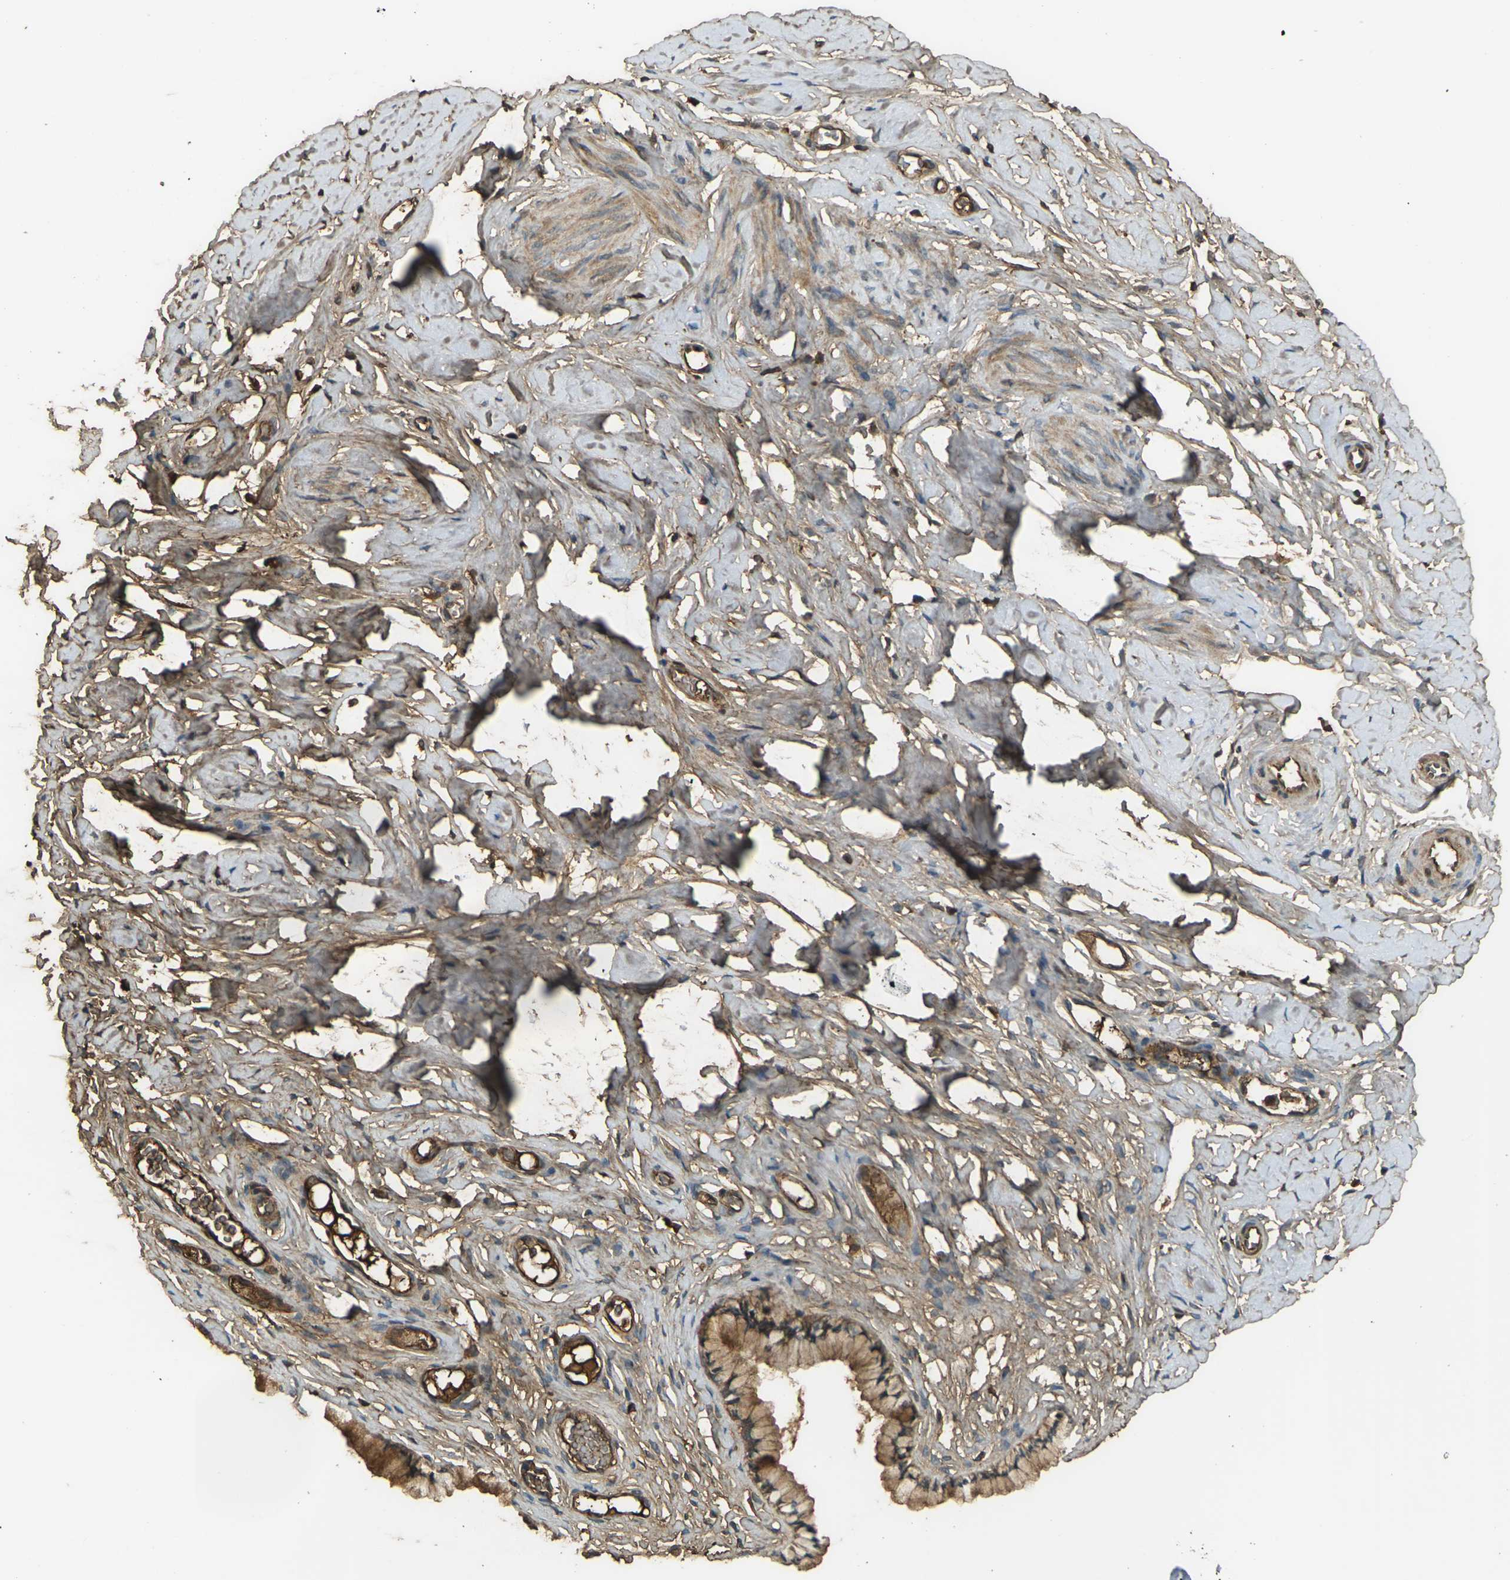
{"staining": {"intensity": "moderate", "quantity": ">75%", "location": "cytoplasmic/membranous"}, "tissue": "cervix", "cell_type": "Glandular cells", "image_type": "normal", "snomed": [{"axis": "morphology", "description": "Normal tissue, NOS"}, {"axis": "topography", "description": "Cervix"}], "caption": "Glandular cells demonstrate moderate cytoplasmic/membranous staining in about >75% of cells in unremarkable cervix.", "gene": "CYP1B1", "patient": {"sex": "female", "age": 65}}